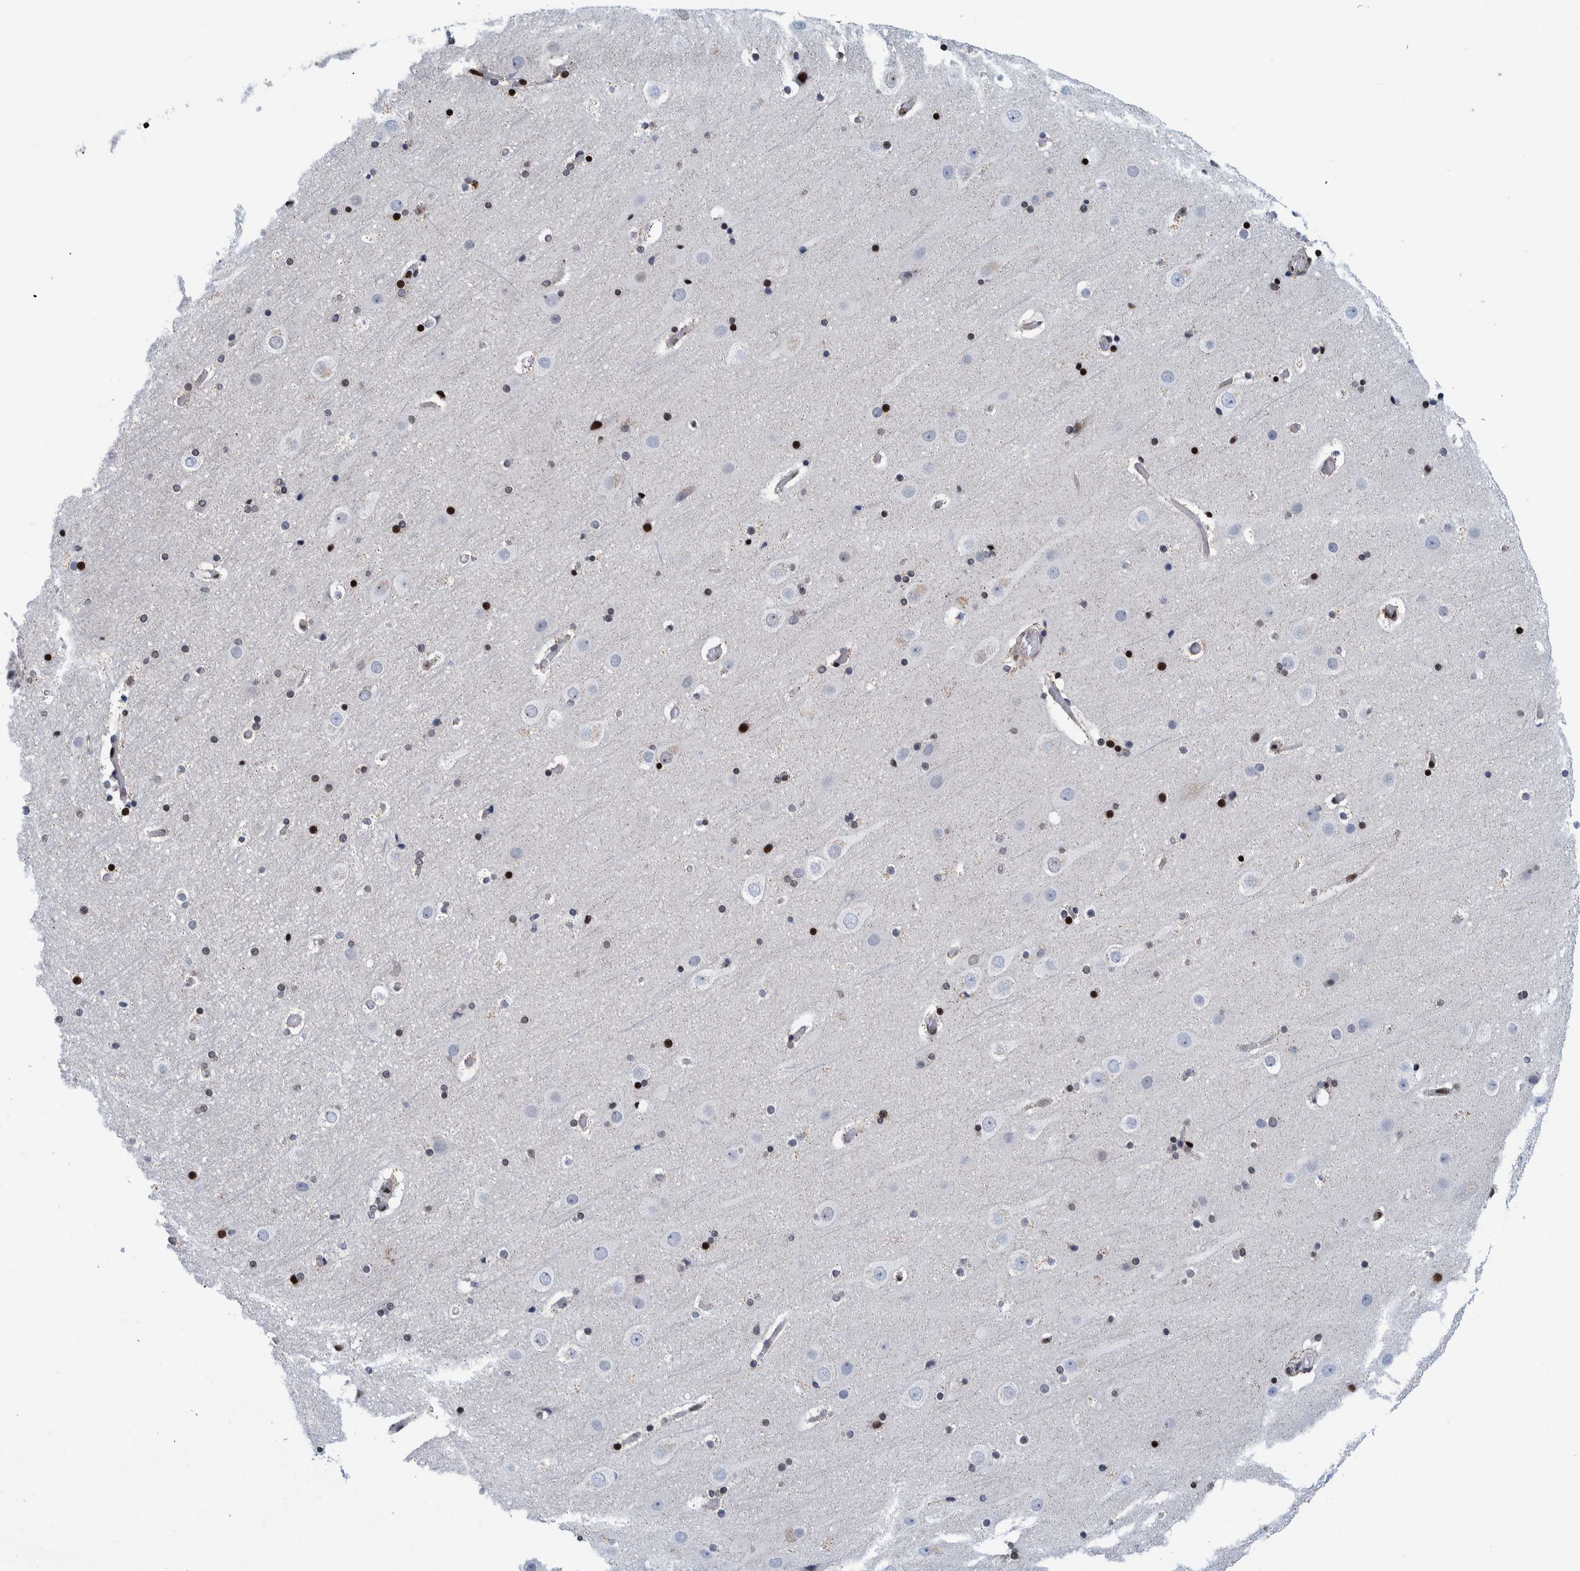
{"staining": {"intensity": "moderate", "quantity": ">75%", "location": "nuclear"}, "tissue": "cerebral cortex", "cell_type": "Endothelial cells", "image_type": "normal", "snomed": [{"axis": "morphology", "description": "Normal tissue, NOS"}, {"axis": "topography", "description": "Cerebral cortex"}], "caption": "Human cerebral cortex stained with a brown dye shows moderate nuclear positive staining in about >75% of endothelial cells.", "gene": "HEATR9", "patient": {"sex": "male", "age": 57}}